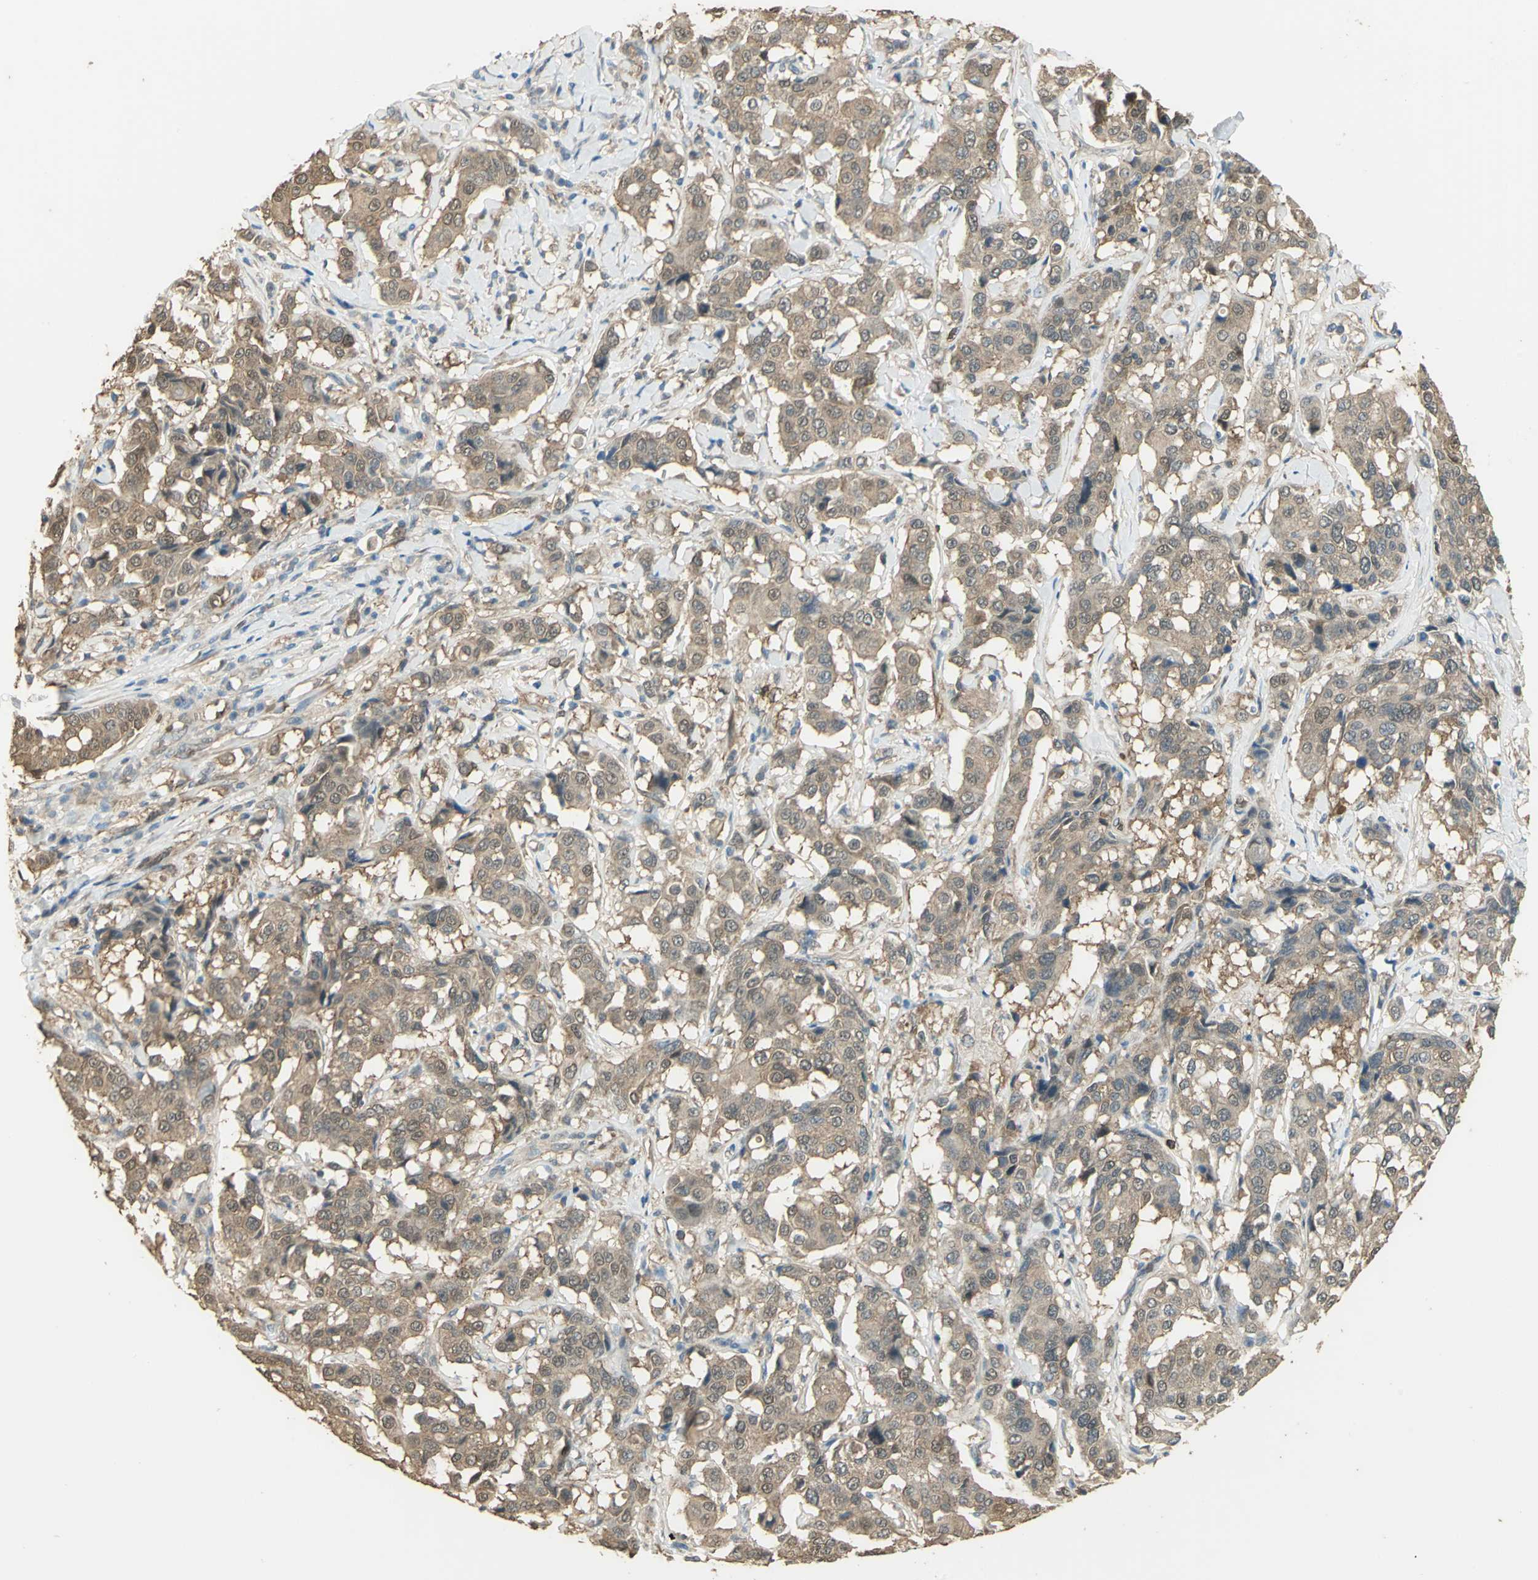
{"staining": {"intensity": "weak", "quantity": ">75%", "location": "cytoplasmic/membranous,nuclear"}, "tissue": "breast cancer", "cell_type": "Tumor cells", "image_type": "cancer", "snomed": [{"axis": "morphology", "description": "Duct carcinoma"}, {"axis": "topography", "description": "Breast"}], "caption": "Approximately >75% of tumor cells in human breast invasive ductal carcinoma show weak cytoplasmic/membranous and nuclear protein positivity as visualized by brown immunohistochemical staining.", "gene": "DDAH1", "patient": {"sex": "female", "age": 27}}